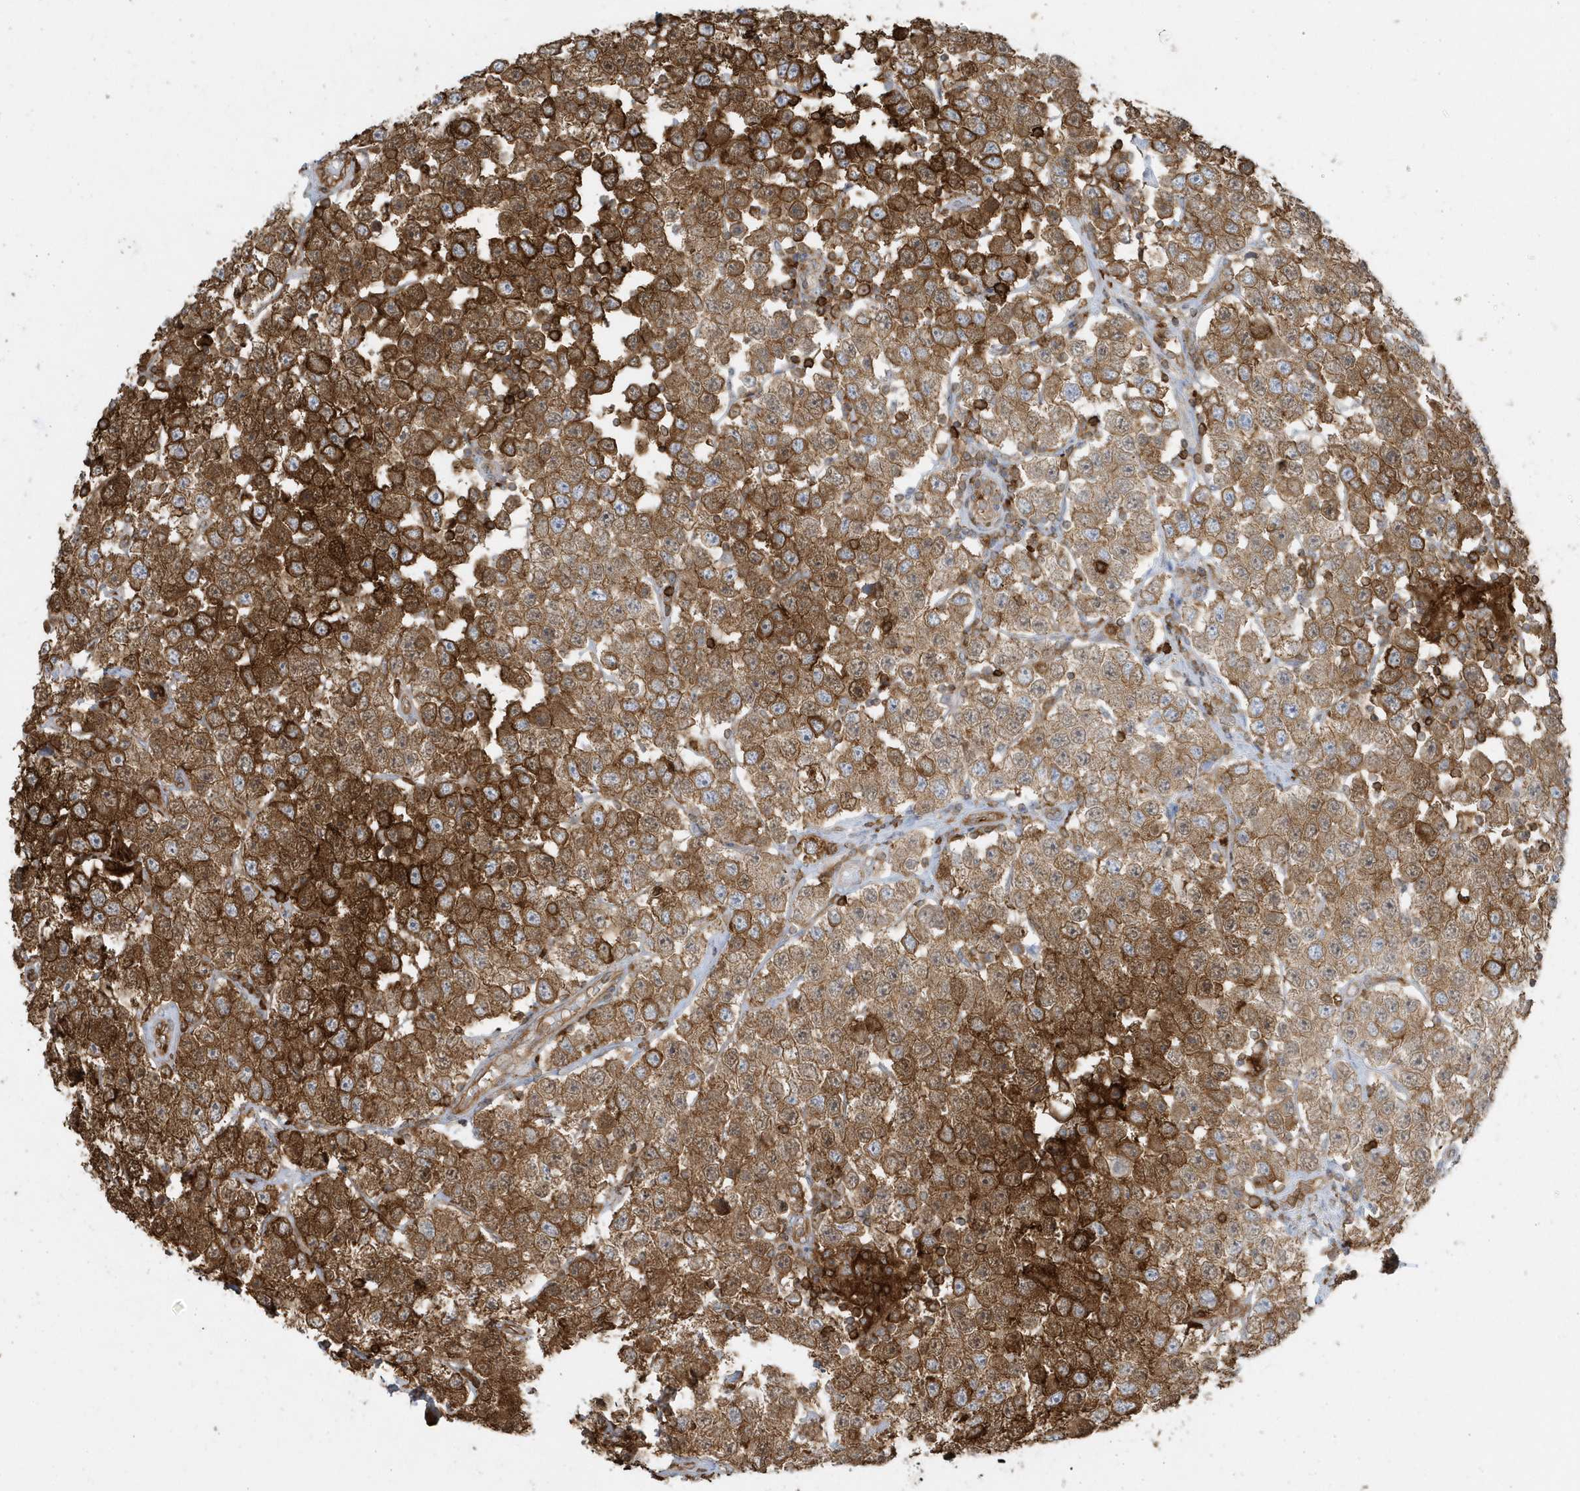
{"staining": {"intensity": "strong", "quantity": ">75%", "location": "cytoplasmic/membranous"}, "tissue": "testis cancer", "cell_type": "Tumor cells", "image_type": "cancer", "snomed": [{"axis": "morphology", "description": "Seminoma, NOS"}, {"axis": "topography", "description": "Testis"}], "caption": "Testis cancer (seminoma) stained with a brown dye demonstrates strong cytoplasmic/membranous positive positivity in approximately >75% of tumor cells.", "gene": "CLCN6", "patient": {"sex": "male", "age": 28}}